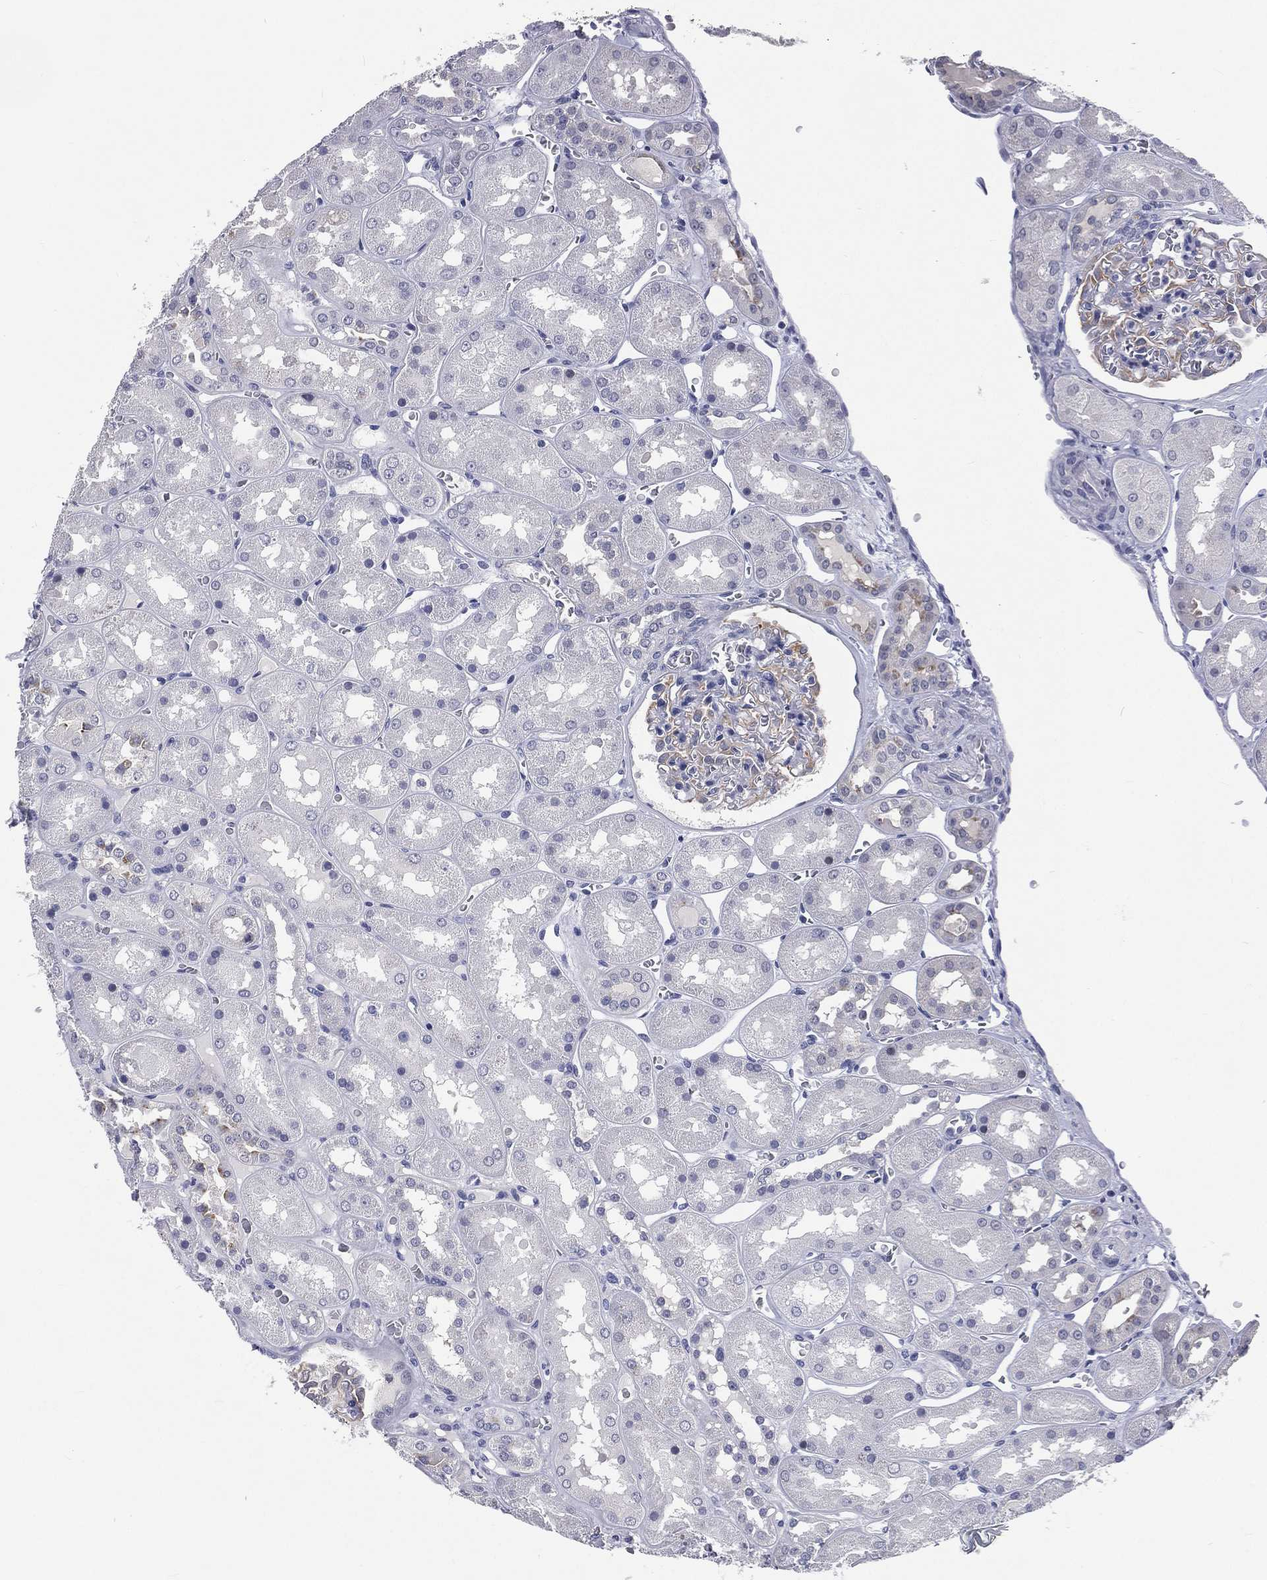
{"staining": {"intensity": "negative", "quantity": "none", "location": "none"}, "tissue": "kidney", "cell_type": "Cells in glomeruli", "image_type": "normal", "snomed": [{"axis": "morphology", "description": "Normal tissue, NOS"}, {"axis": "topography", "description": "Kidney"}], "caption": "Cells in glomeruli are negative for protein expression in unremarkable human kidney. (DAB immunohistochemistry with hematoxylin counter stain).", "gene": "IFT27", "patient": {"sex": "male", "age": 73}}